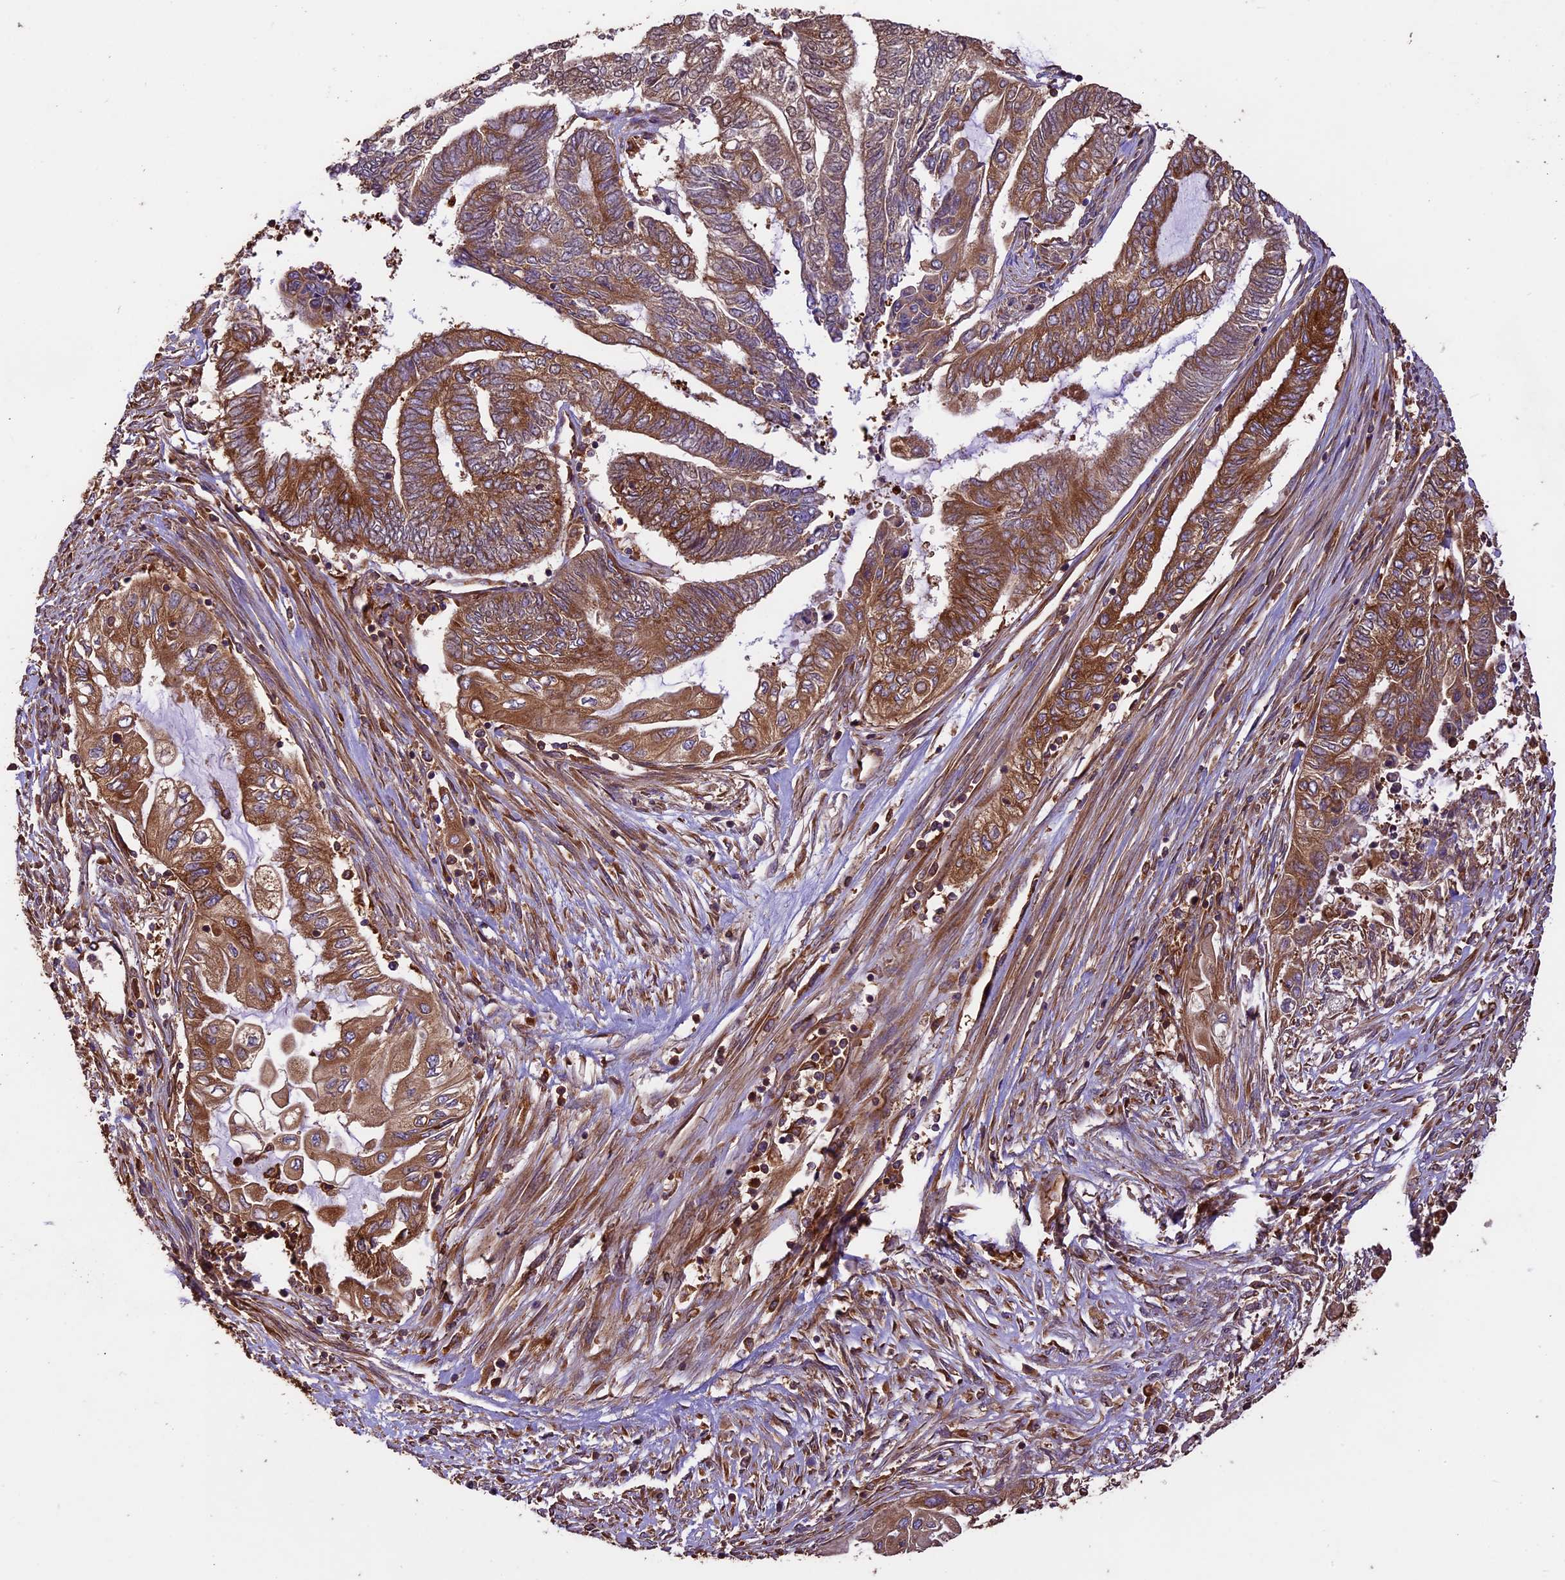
{"staining": {"intensity": "strong", "quantity": ">75%", "location": "cytoplasmic/membranous"}, "tissue": "endometrial cancer", "cell_type": "Tumor cells", "image_type": "cancer", "snomed": [{"axis": "morphology", "description": "Adenocarcinoma, NOS"}, {"axis": "topography", "description": "Uterus"}, {"axis": "topography", "description": "Endometrium"}], "caption": "Tumor cells demonstrate strong cytoplasmic/membranous expression in approximately >75% of cells in endometrial cancer (adenocarcinoma). The protein of interest is stained brown, and the nuclei are stained in blue (DAB IHC with brightfield microscopy, high magnification).", "gene": "KARS1", "patient": {"sex": "female", "age": 70}}